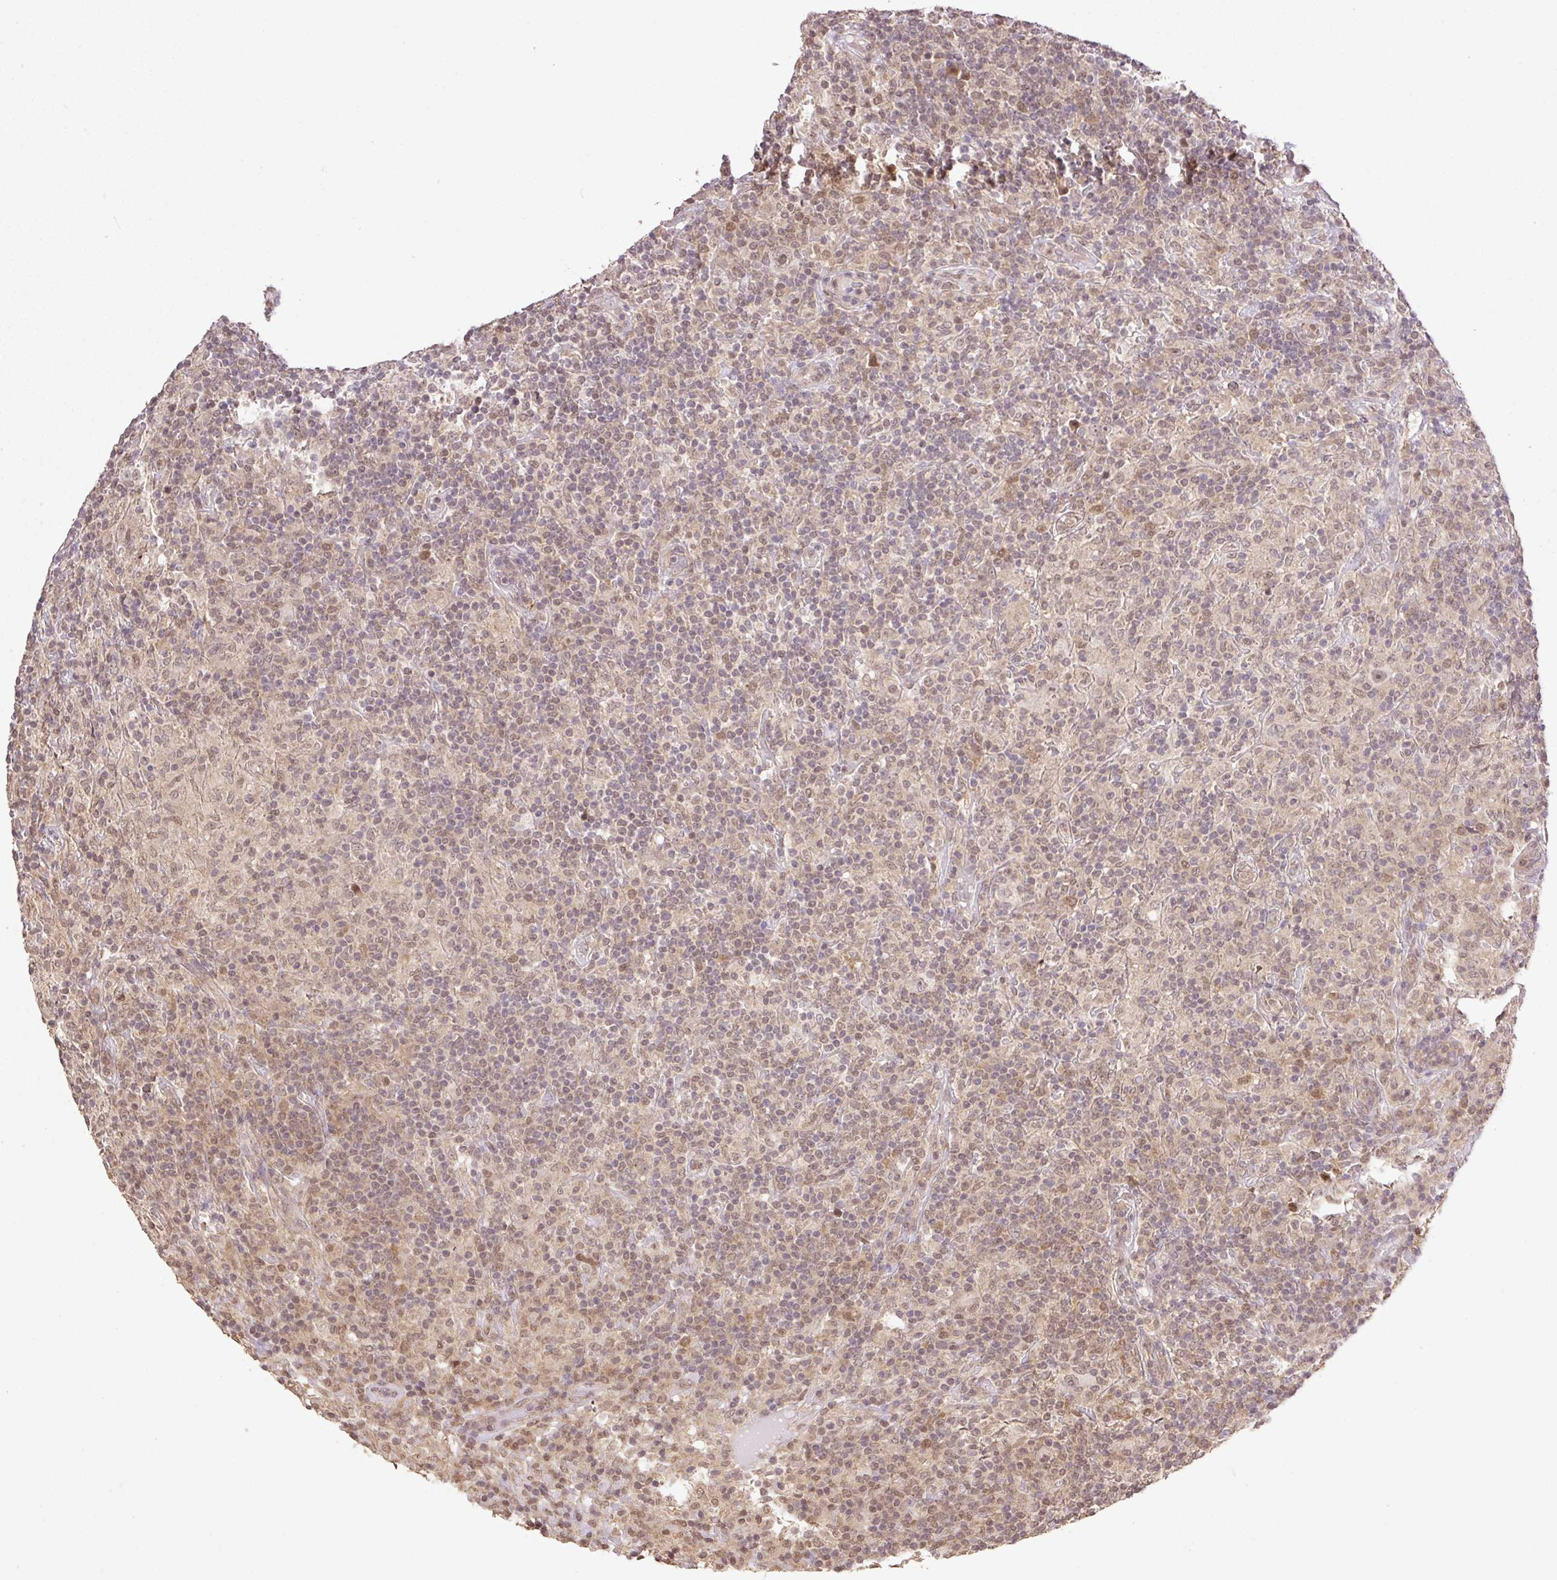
{"staining": {"intensity": "weak", "quantity": "25%-75%", "location": "nuclear"}, "tissue": "lymphoma", "cell_type": "Tumor cells", "image_type": "cancer", "snomed": [{"axis": "morphology", "description": "Hodgkin's disease, NOS"}, {"axis": "topography", "description": "Lymph node"}], "caption": "A micrograph showing weak nuclear expression in about 25%-75% of tumor cells in Hodgkin's disease, as visualized by brown immunohistochemical staining.", "gene": "VPS25", "patient": {"sex": "male", "age": 70}}